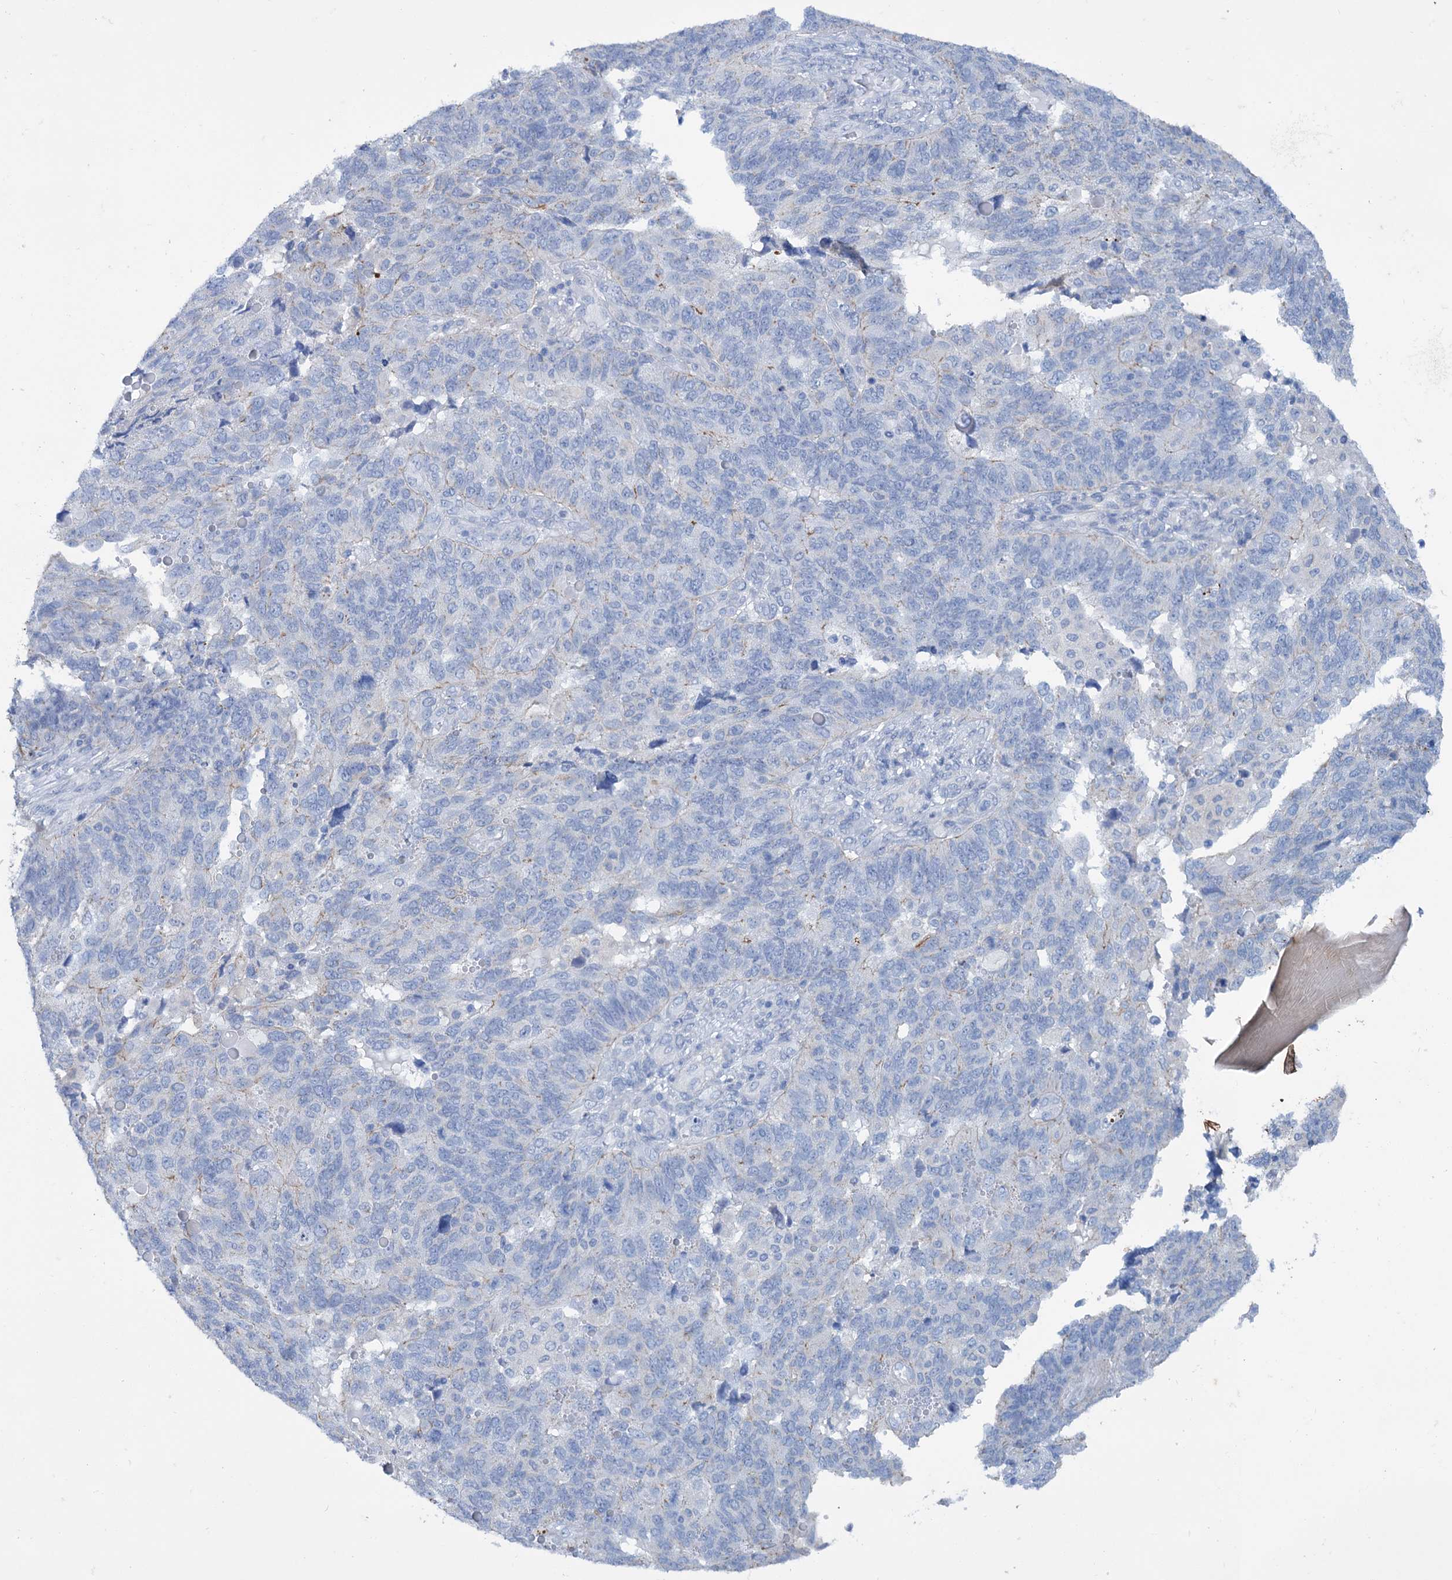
{"staining": {"intensity": "negative", "quantity": "none", "location": "none"}, "tissue": "endometrial cancer", "cell_type": "Tumor cells", "image_type": "cancer", "snomed": [{"axis": "morphology", "description": "Adenocarcinoma, NOS"}, {"axis": "topography", "description": "Endometrium"}], "caption": "Immunohistochemistry photomicrograph of neoplastic tissue: endometrial cancer (adenocarcinoma) stained with DAB displays no significant protein expression in tumor cells.", "gene": "FAAP20", "patient": {"sex": "female", "age": 66}}